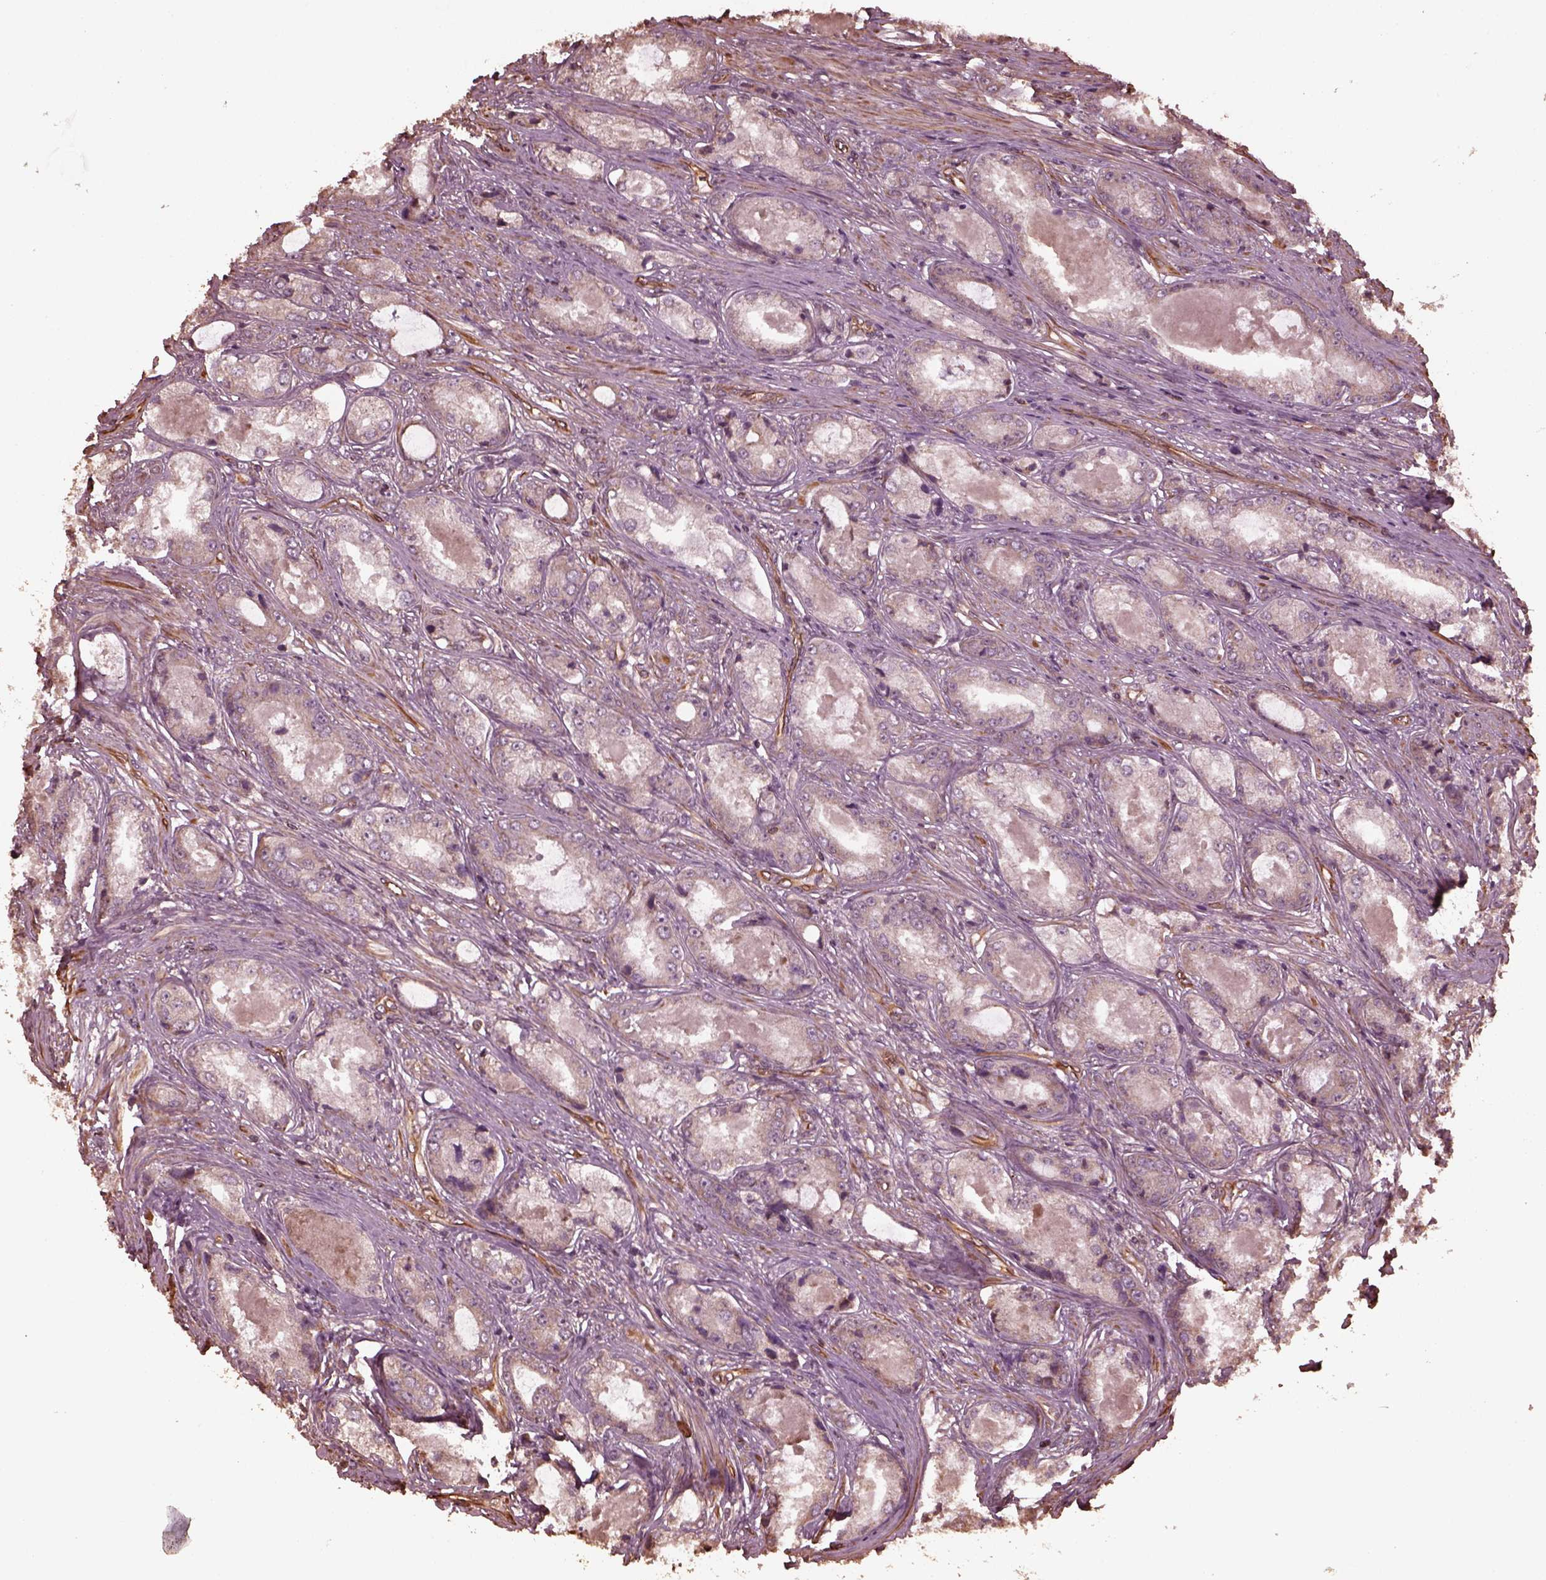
{"staining": {"intensity": "negative", "quantity": "none", "location": "none"}, "tissue": "prostate cancer", "cell_type": "Tumor cells", "image_type": "cancer", "snomed": [{"axis": "morphology", "description": "Adenocarcinoma, Low grade"}, {"axis": "topography", "description": "Prostate"}], "caption": "There is no significant staining in tumor cells of adenocarcinoma (low-grade) (prostate). Brightfield microscopy of IHC stained with DAB (3,3'-diaminobenzidine) (brown) and hematoxylin (blue), captured at high magnification.", "gene": "GTPBP1", "patient": {"sex": "male", "age": 68}}